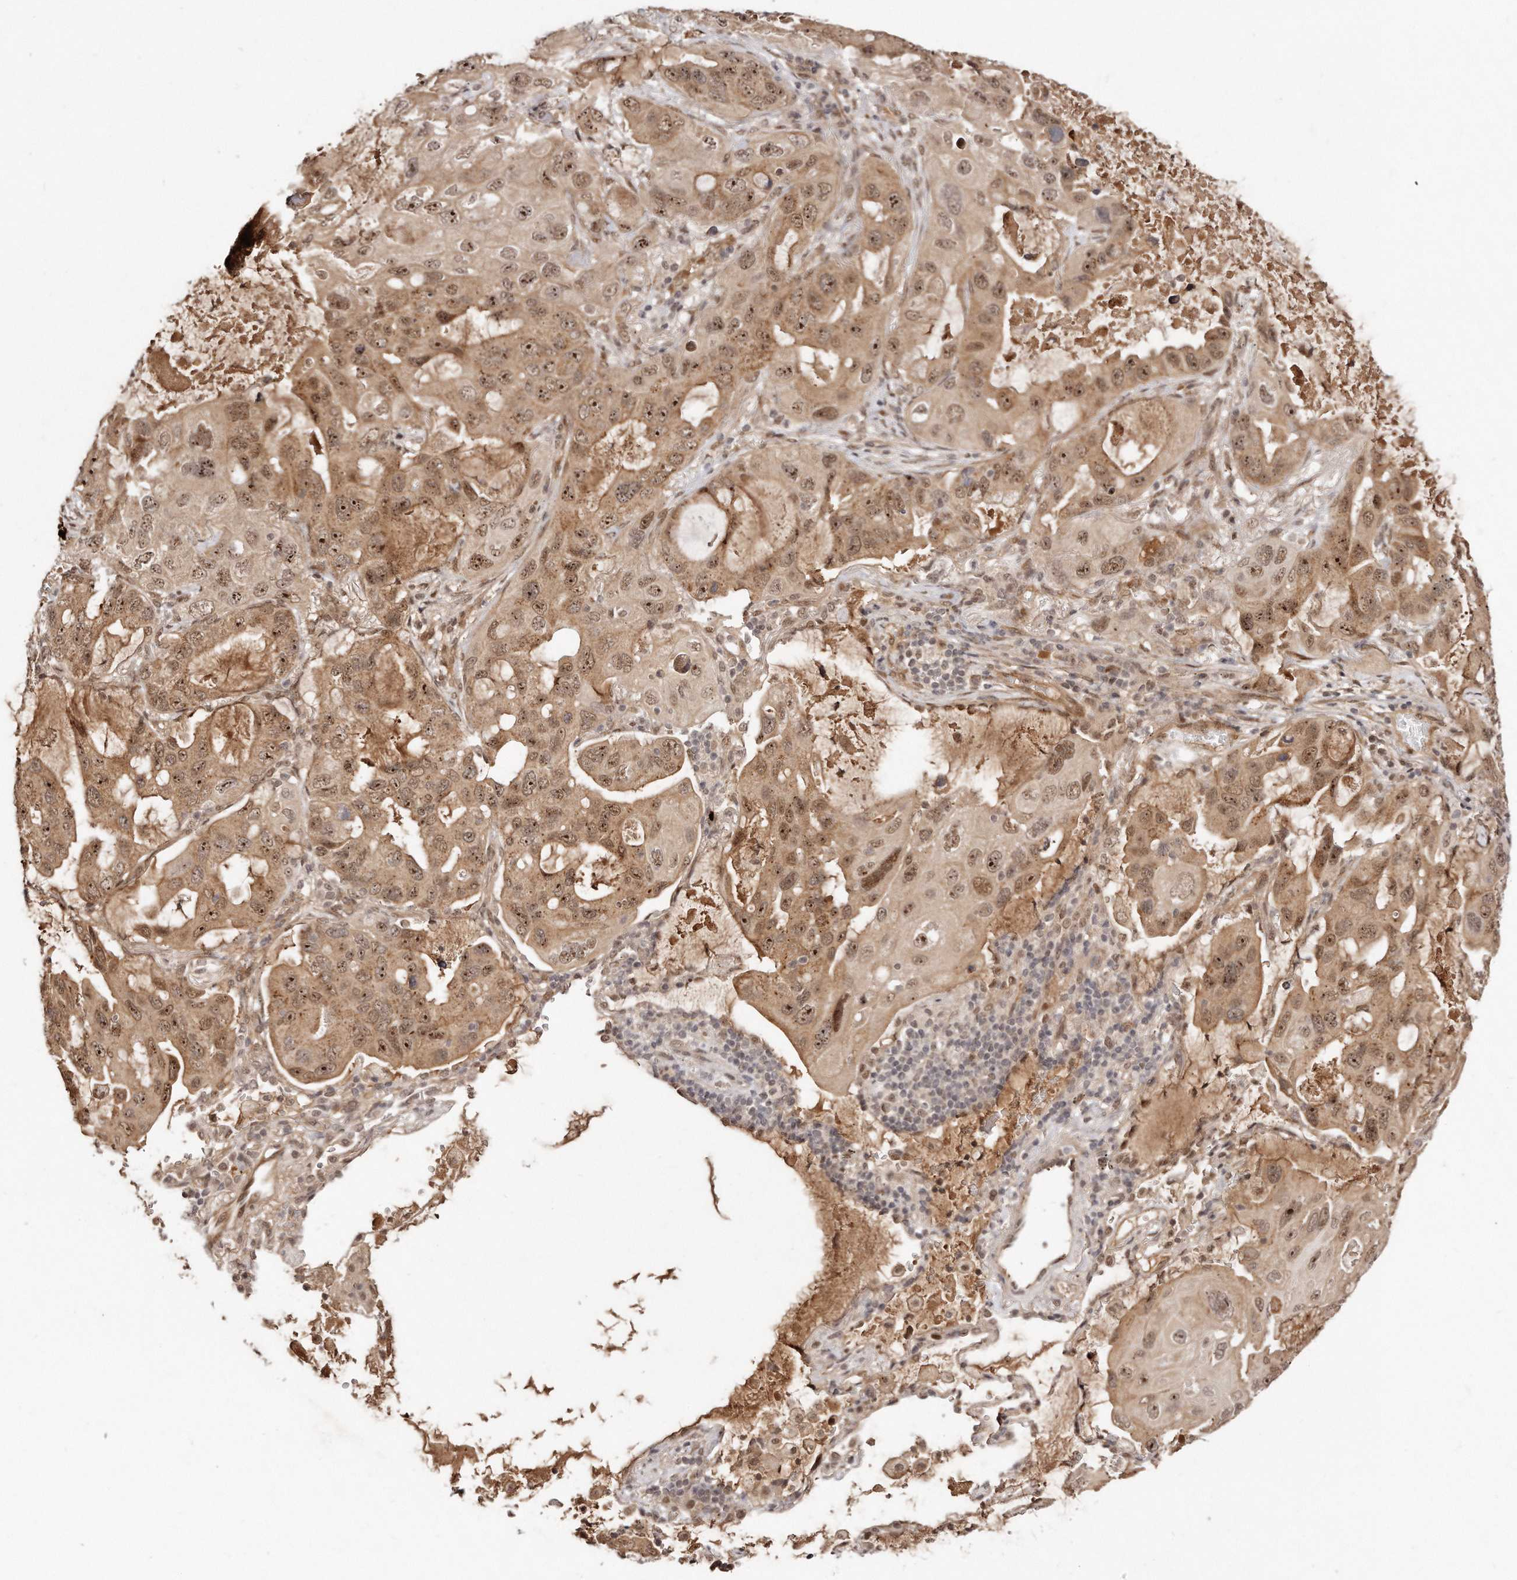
{"staining": {"intensity": "moderate", "quantity": ">75%", "location": "cytoplasmic/membranous,nuclear"}, "tissue": "lung cancer", "cell_type": "Tumor cells", "image_type": "cancer", "snomed": [{"axis": "morphology", "description": "Squamous cell carcinoma, NOS"}, {"axis": "topography", "description": "Lung"}], "caption": "The micrograph reveals a brown stain indicating the presence of a protein in the cytoplasmic/membranous and nuclear of tumor cells in squamous cell carcinoma (lung).", "gene": "SOX4", "patient": {"sex": "female", "age": 73}}